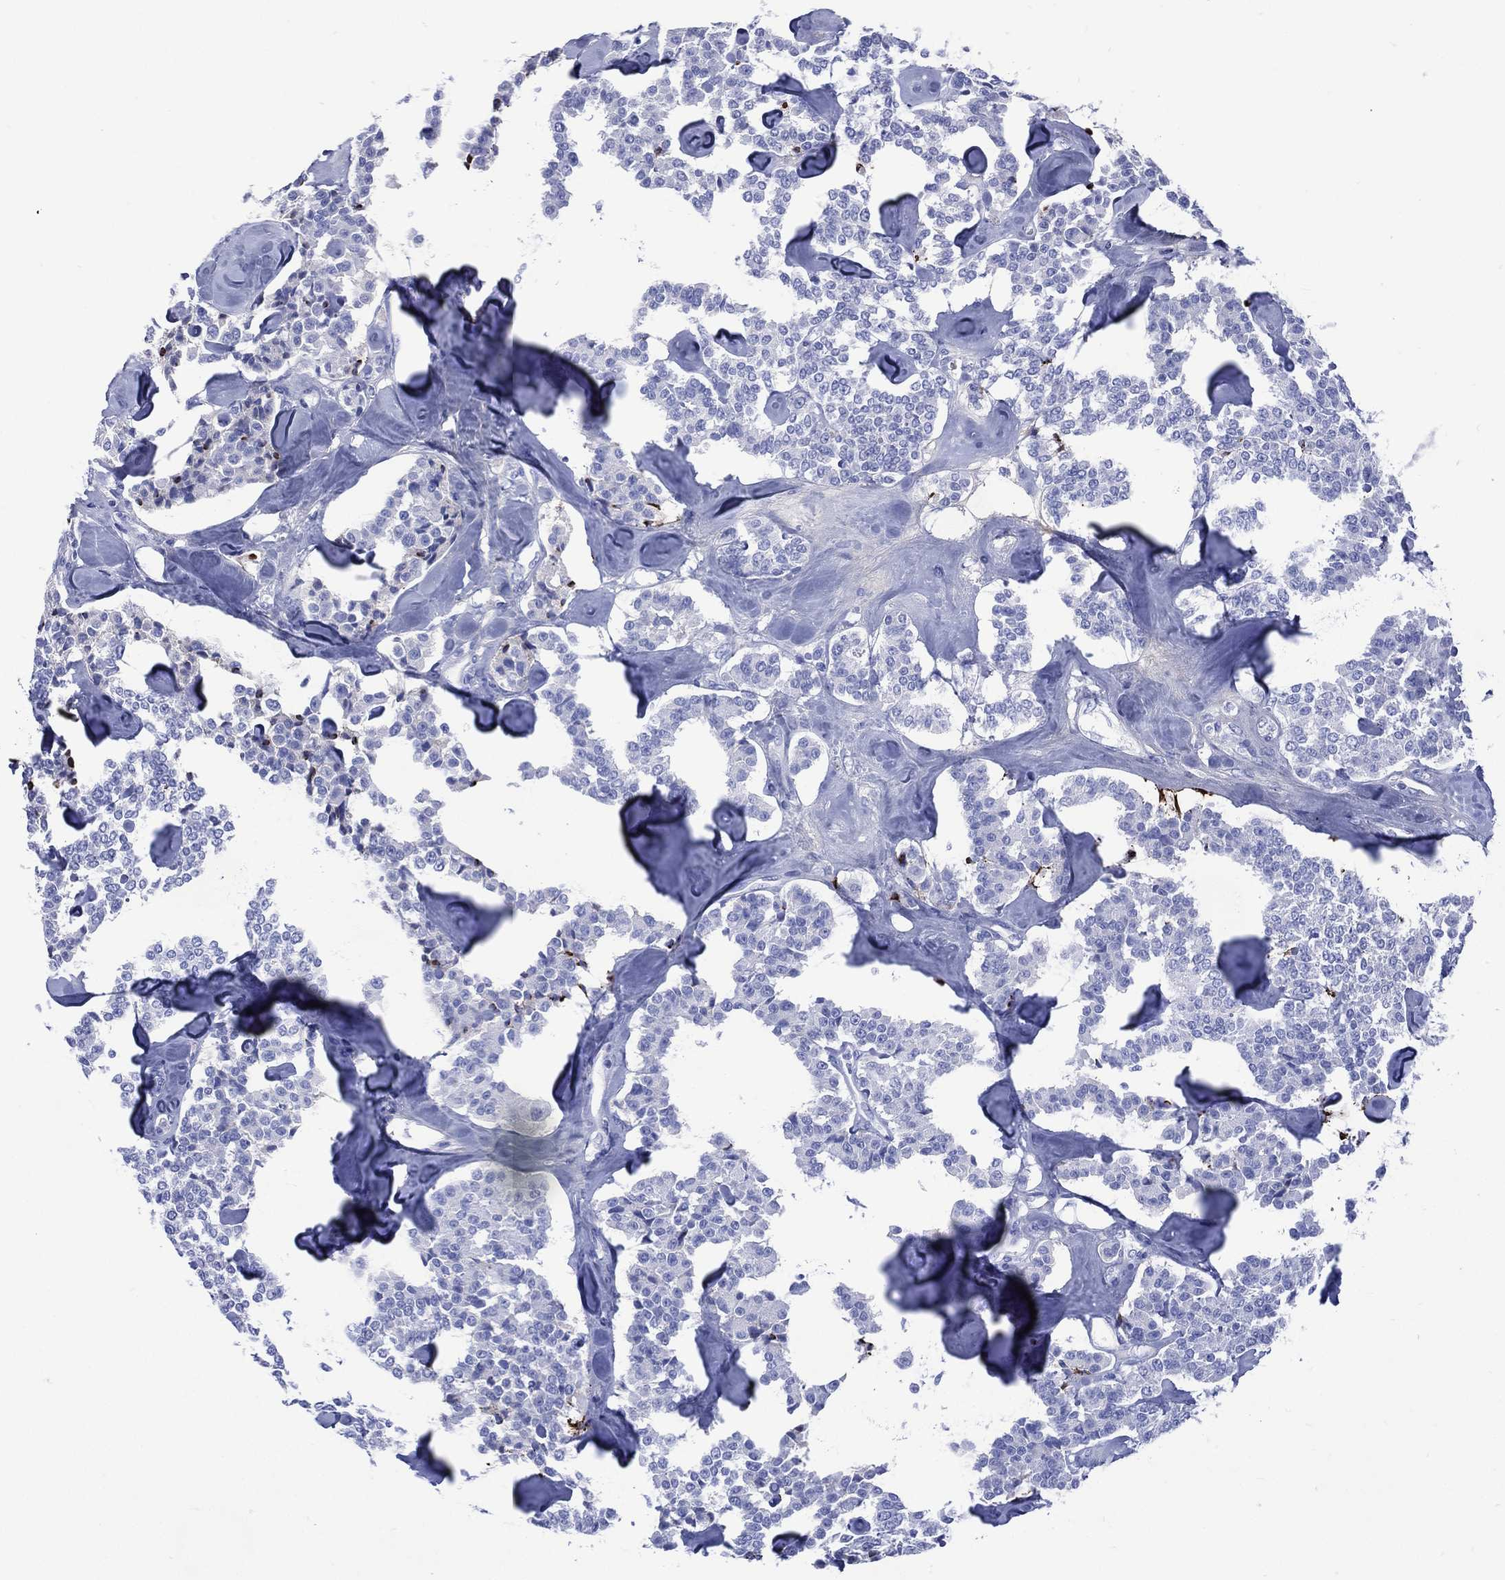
{"staining": {"intensity": "negative", "quantity": "none", "location": "none"}, "tissue": "carcinoid", "cell_type": "Tumor cells", "image_type": "cancer", "snomed": [{"axis": "morphology", "description": "Carcinoid, malignant, NOS"}, {"axis": "topography", "description": "Pancreas"}], "caption": "The immunohistochemistry (IHC) histopathology image has no significant positivity in tumor cells of carcinoid (malignant) tissue.", "gene": "SHCBP1L", "patient": {"sex": "male", "age": 41}}